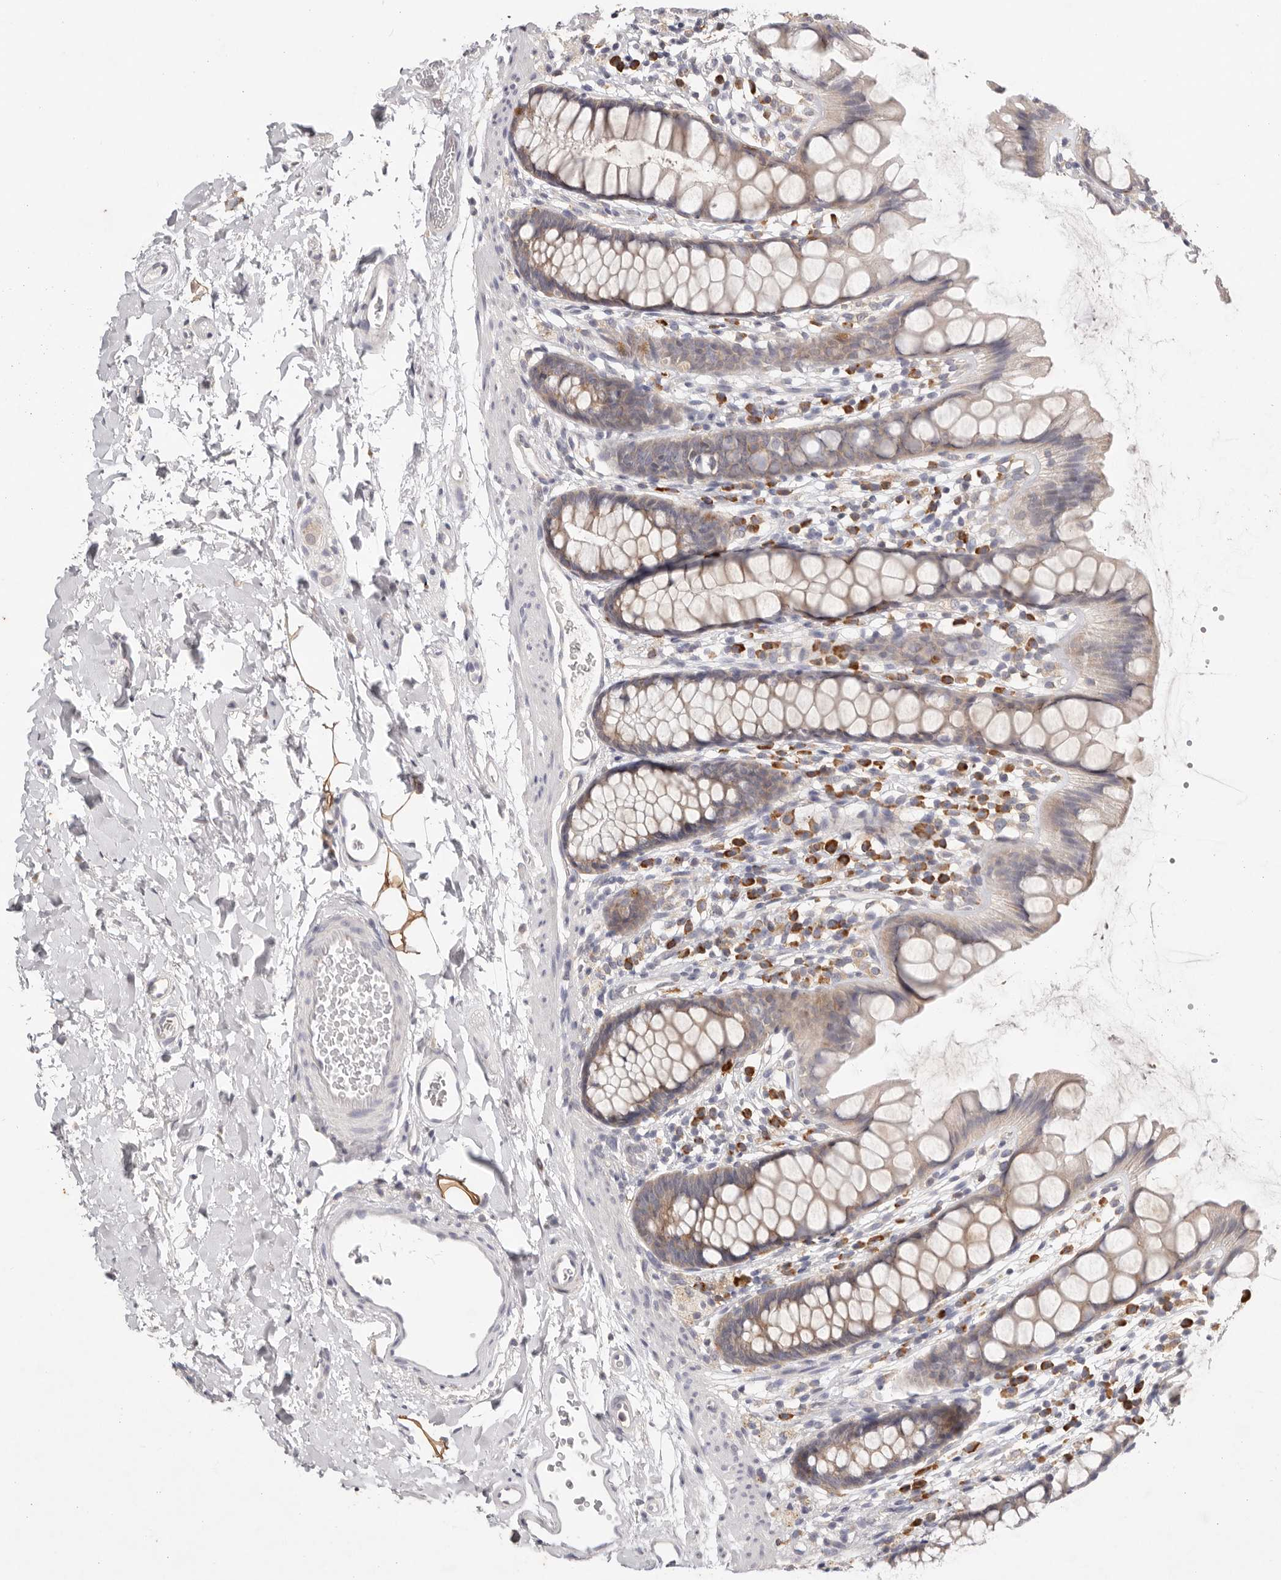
{"staining": {"intensity": "weak", "quantity": ">75%", "location": "cytoplasmic/membranous"}, "tissue": "rectum", "cell_type": "Glandular cells", "image_type": "normal", "snomed": [{"axis": "morphology", "description": "Normal tissue, NOS"}, {"axis": "topography", "description": "Rectum"}], "caption": "The immunohistochemical stain shows weak cytoplasmic/membranous positivity in glandular cells of normal rectum.", "gene": "WDR77", "patient": {"sex": "female", "age": 65}}